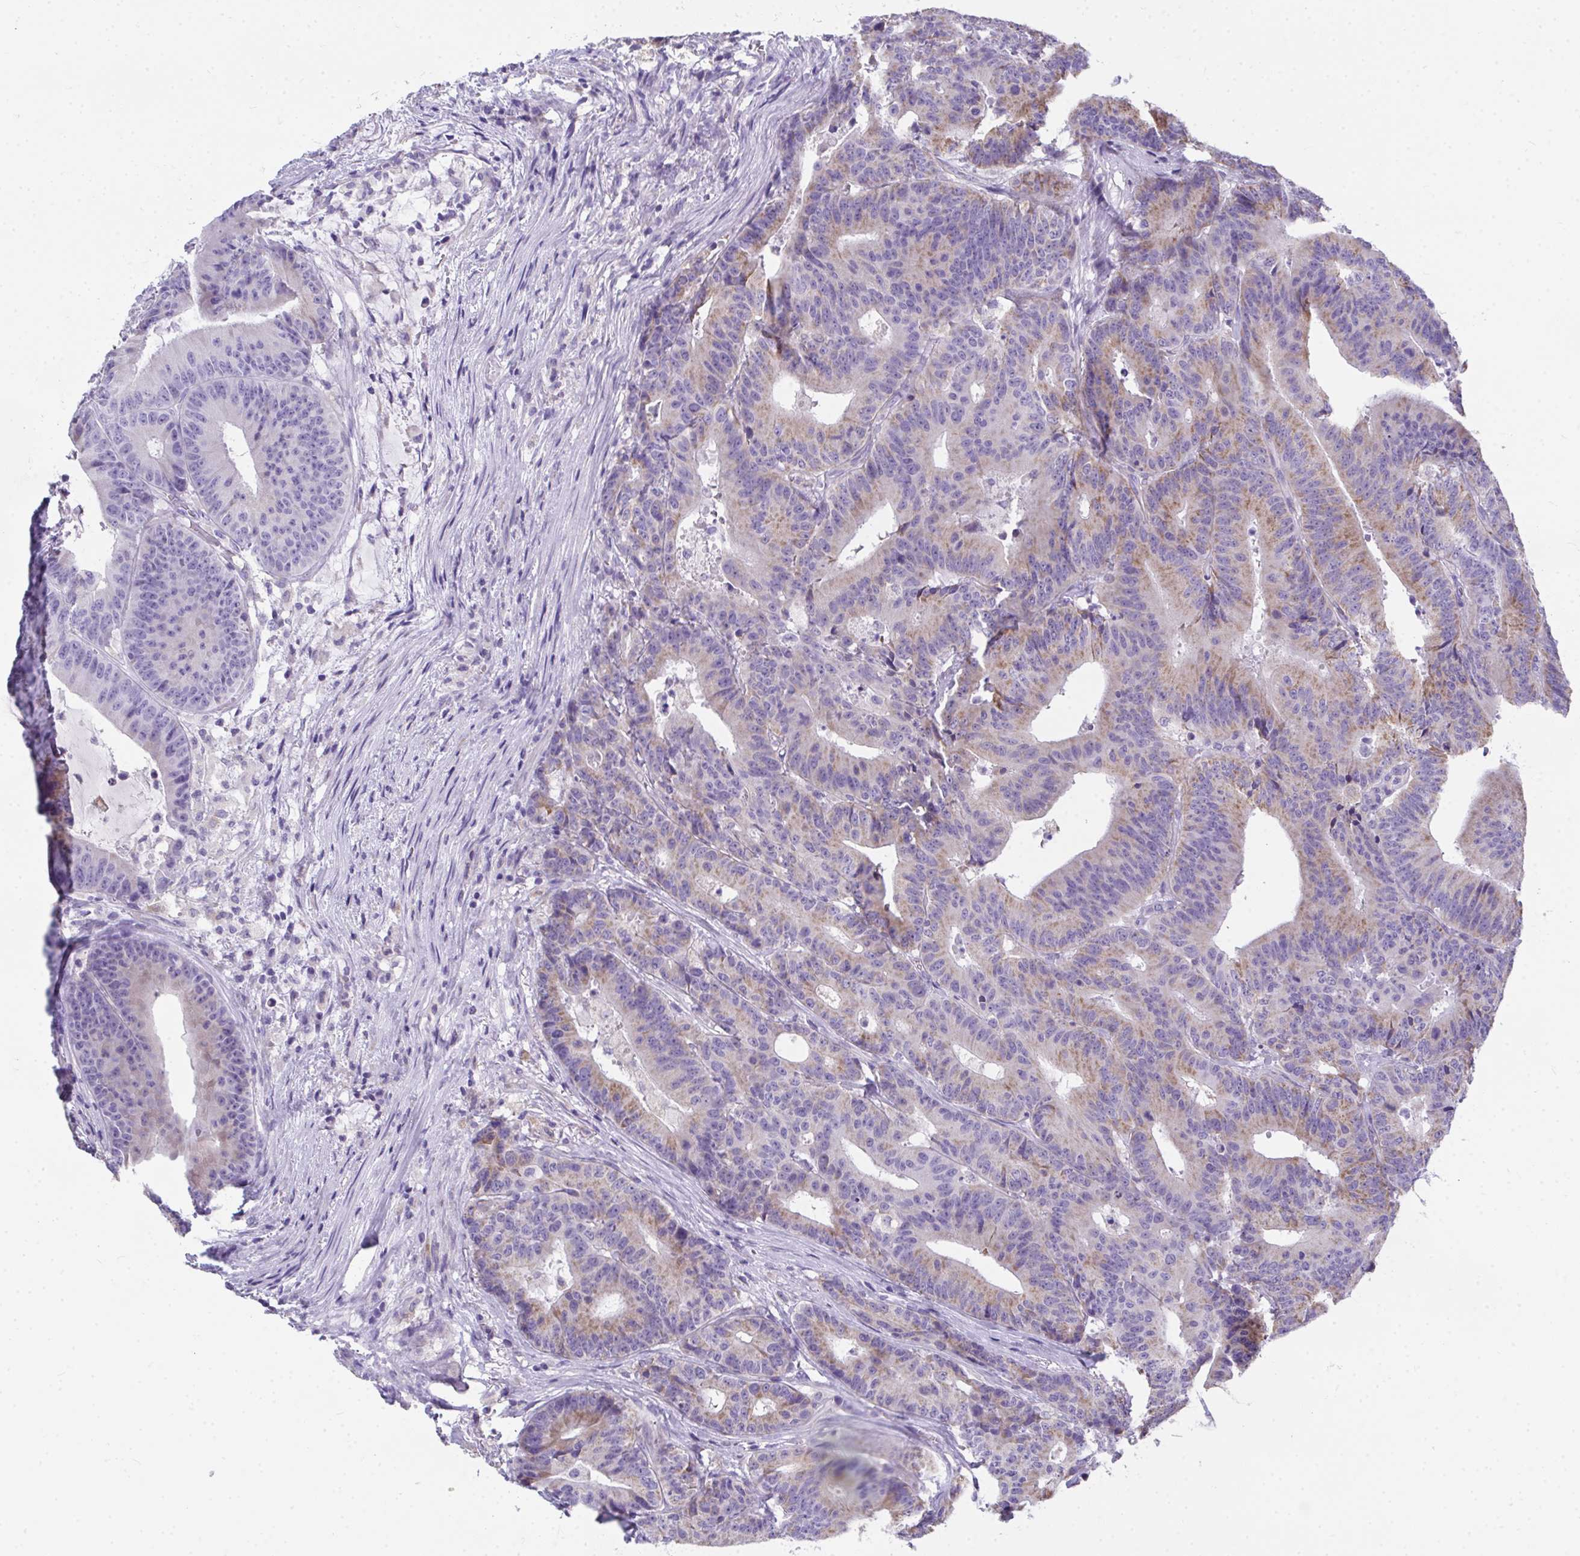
{"staining": {"intensity": "weak", "quantity": "25%-75%", "location": "cytoplasmic/membranous"}, "tissue": "colorectal cancer", "cell_type": "Tumor cells", "image_type": "cancer", "snomed": [{"axis": "morphology", "description": "Adenocarcinoma, NOS"}, {"axis": "topography", "description": "Colon"}], "caption": "High-magnification brightfield microscopy of colorectal adenocarcinoma stained with DAB (3,3'-diaminobenzidine) (brown) and counterstained with hematoxylin (blue). tumor cells exhibit weak cytoplasmic/membranous staining is seen in about25%-75% of cells.", "gene": "COA5", "patient": {"sex": "female", "age": 78}}